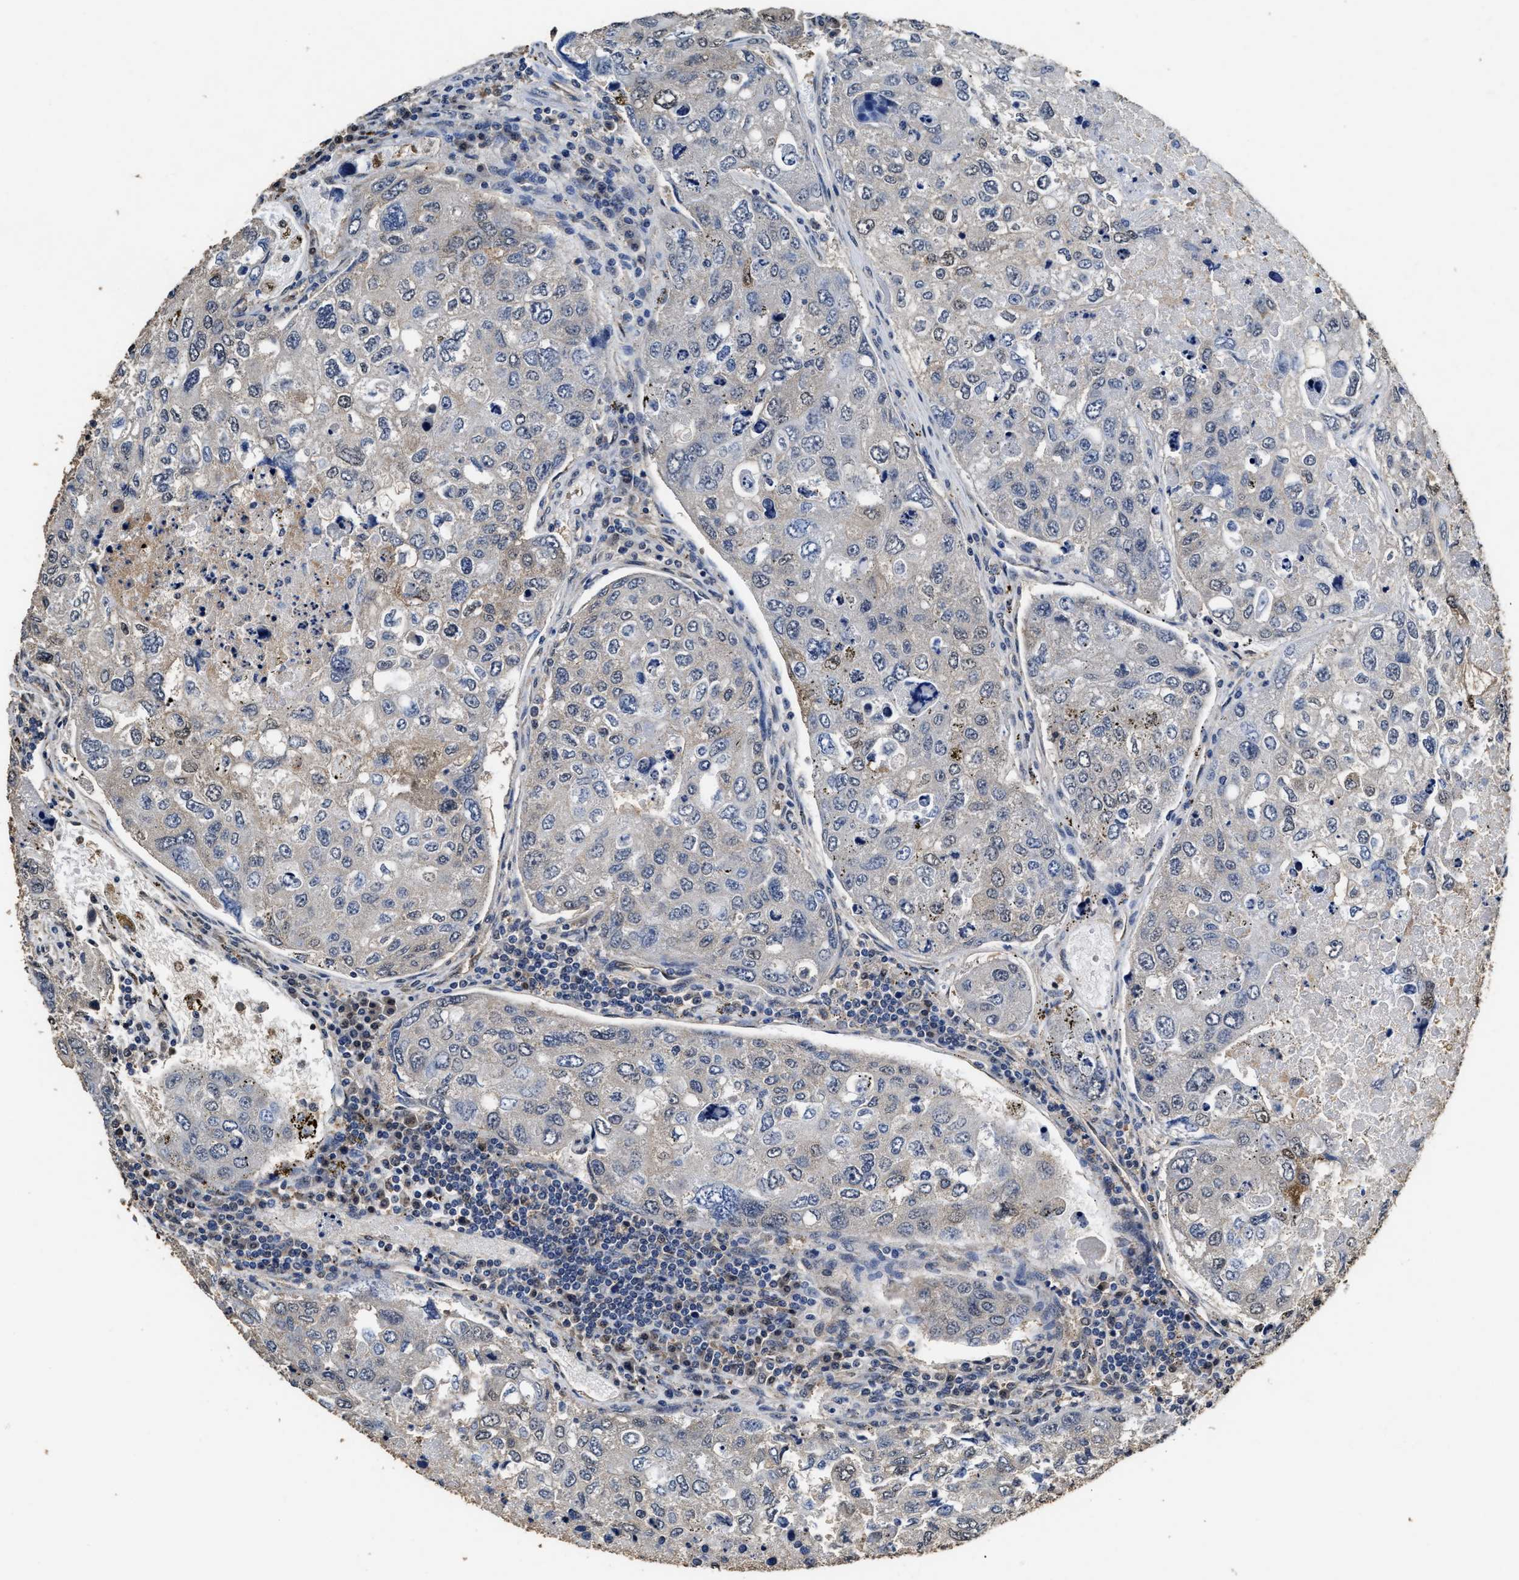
{"staining": {"intensity": "negative", "quantity": "none", "location": "none"}, "tissue": "urothelial cancer", "cell_type": "Tumor cells", "image_type": "cancer", "snomed": [{"axis": "morphology", "description": "Urothelial carcinoma, High grade"}, {"axis": "topography", "description": "Lymph node"}, {"axis": "topography", "description": "Urinary bladder"}], "caption": "DAB (3,3'-diaminobenzidine) immunohistochemical staining of human urothelial cancer exhibits no significant expression in tumor cells.", "gene": "YWHAE", "patient": {"sex": "male", "age": 51}}